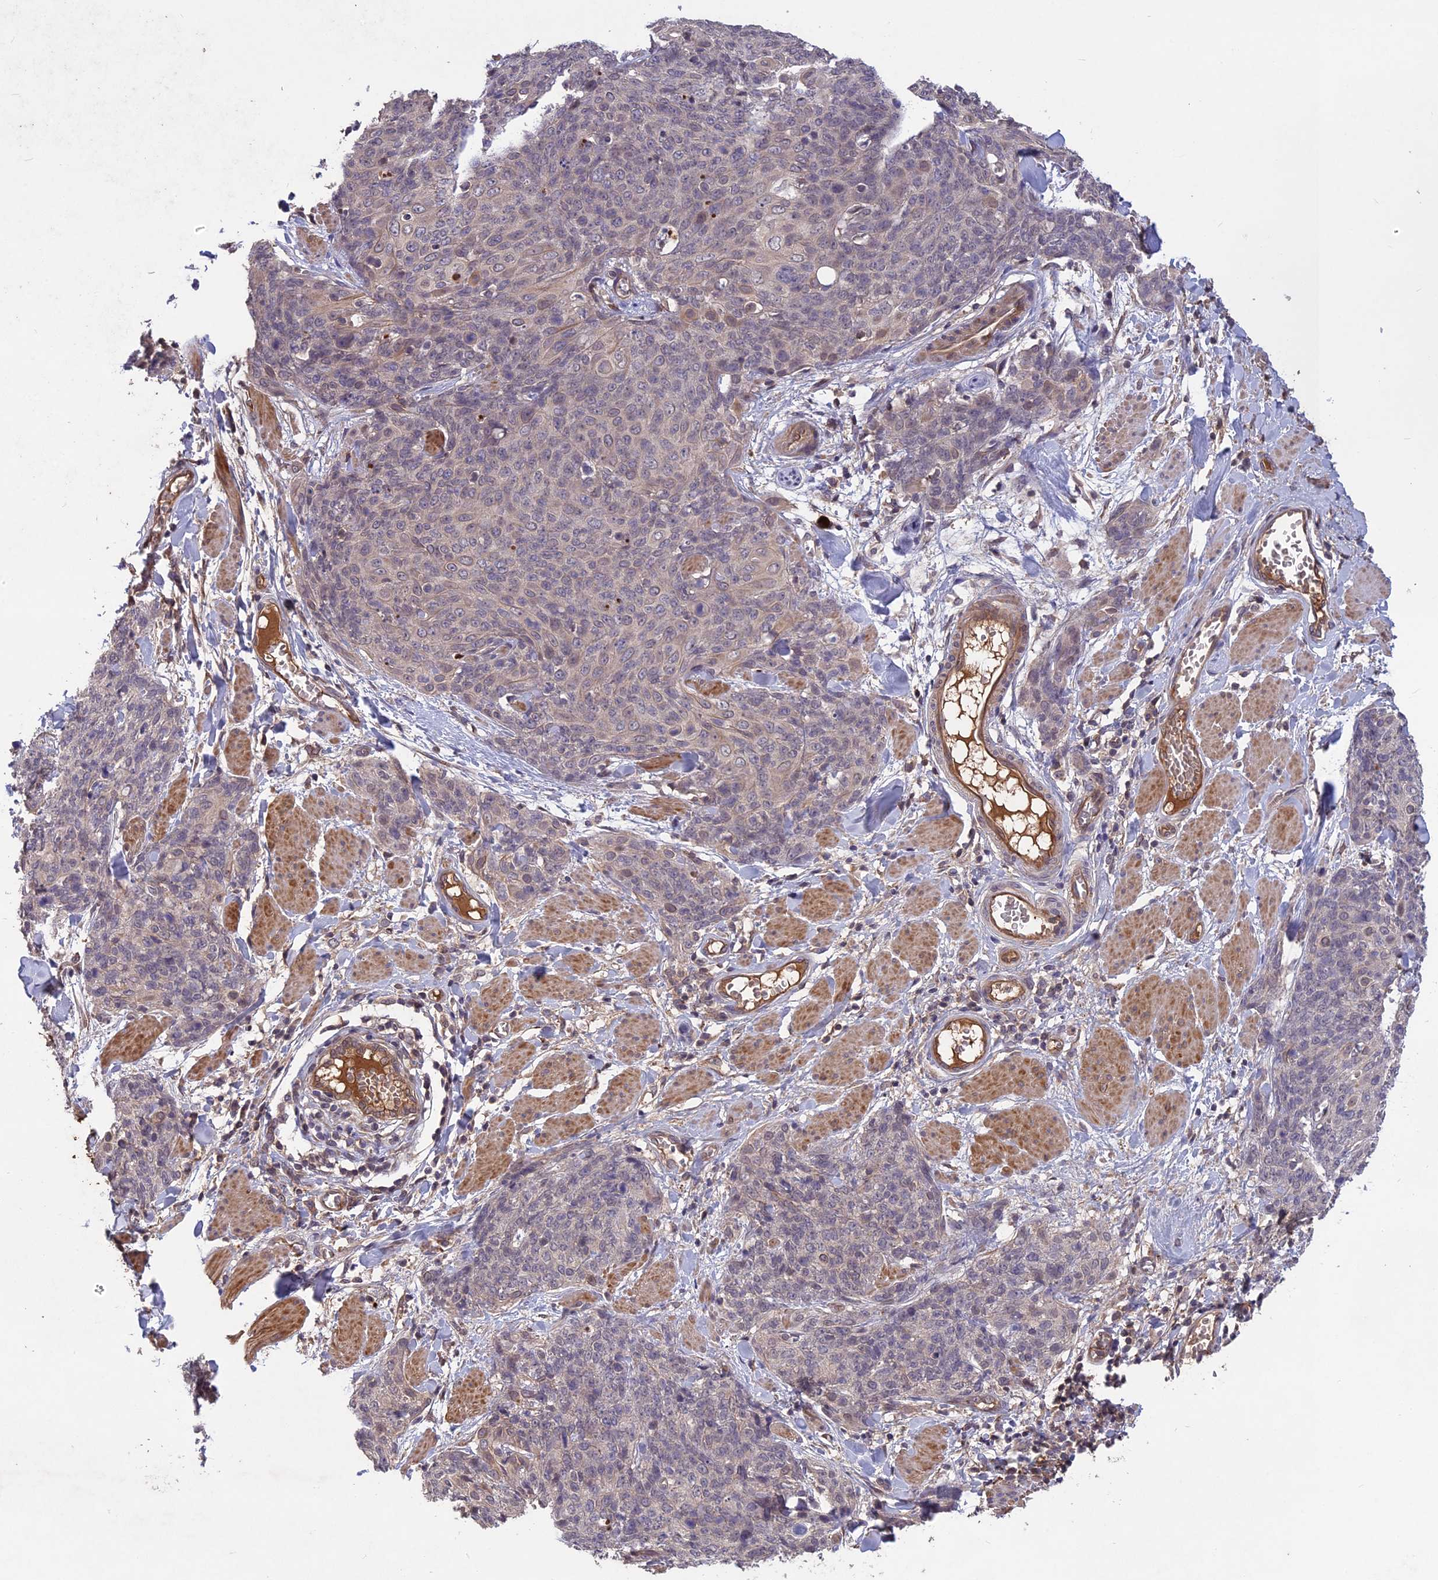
{"staining": {"intensity": "negative", "quantity": "none", "location": "none"}, "tissue": "skin cancer", "cell_type": "Tumor cells", "image_type": "cancer", "snomed": [{"axis": "morphology", "description": "Squamous cell carcinoma, NOS"}, {"axis": "topography", "description": "Skin"}, {"axis": "topography", "description": "Vulva"}], "caption": "The immunohistochemistry (IHC) histopathology image has no significant positivity in tumor cells of squamous cell carcinoma (skin) tissue. (DAB (3,3'-diaminobenzidine) immunohistochemistry (IHC) with hematoxylin counter stain).", "gene": "ADO", "patient": {"sex": "female", "age": 85}}